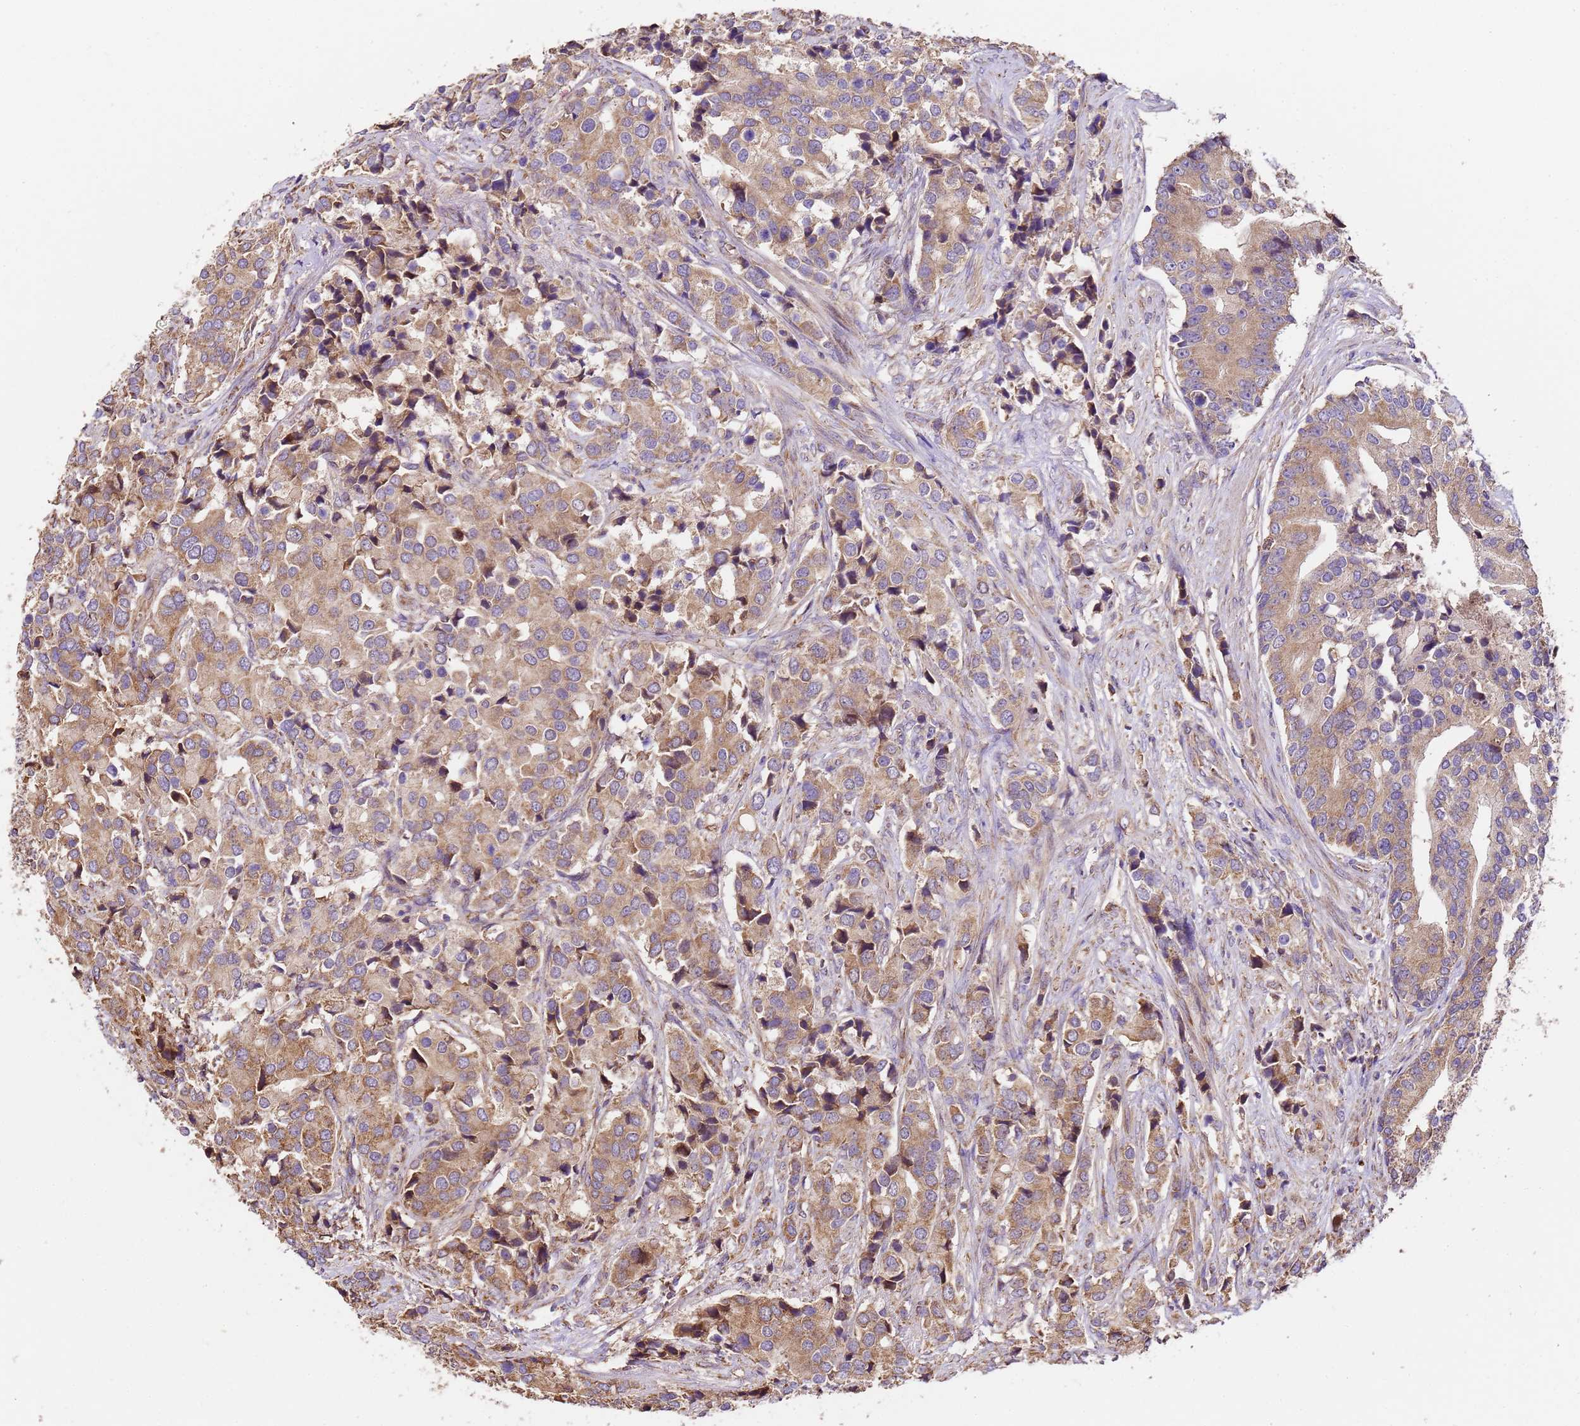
{"staining": {"intensity": "moderate", "quantity": "25%-75%", "location": "cytoplasmic/membranous"}, "tissue": "prostate cancer", "cell_type": "Tumor cells", "image_type": "cancer", "snomed": [{"axis": "morphology", "description": "Adenocarcinoma, High grade"}, {"axis": "topography", "description": "Prostate"}], "caption": "Immunohistochemistry of human prostate cancer displays medium levels of moderate cytoplasmic/membranous staining in about 25%-75% of tumor cells.", "gene": "LRRIQ1", "patient": {"sex": "male", "age": 62}}